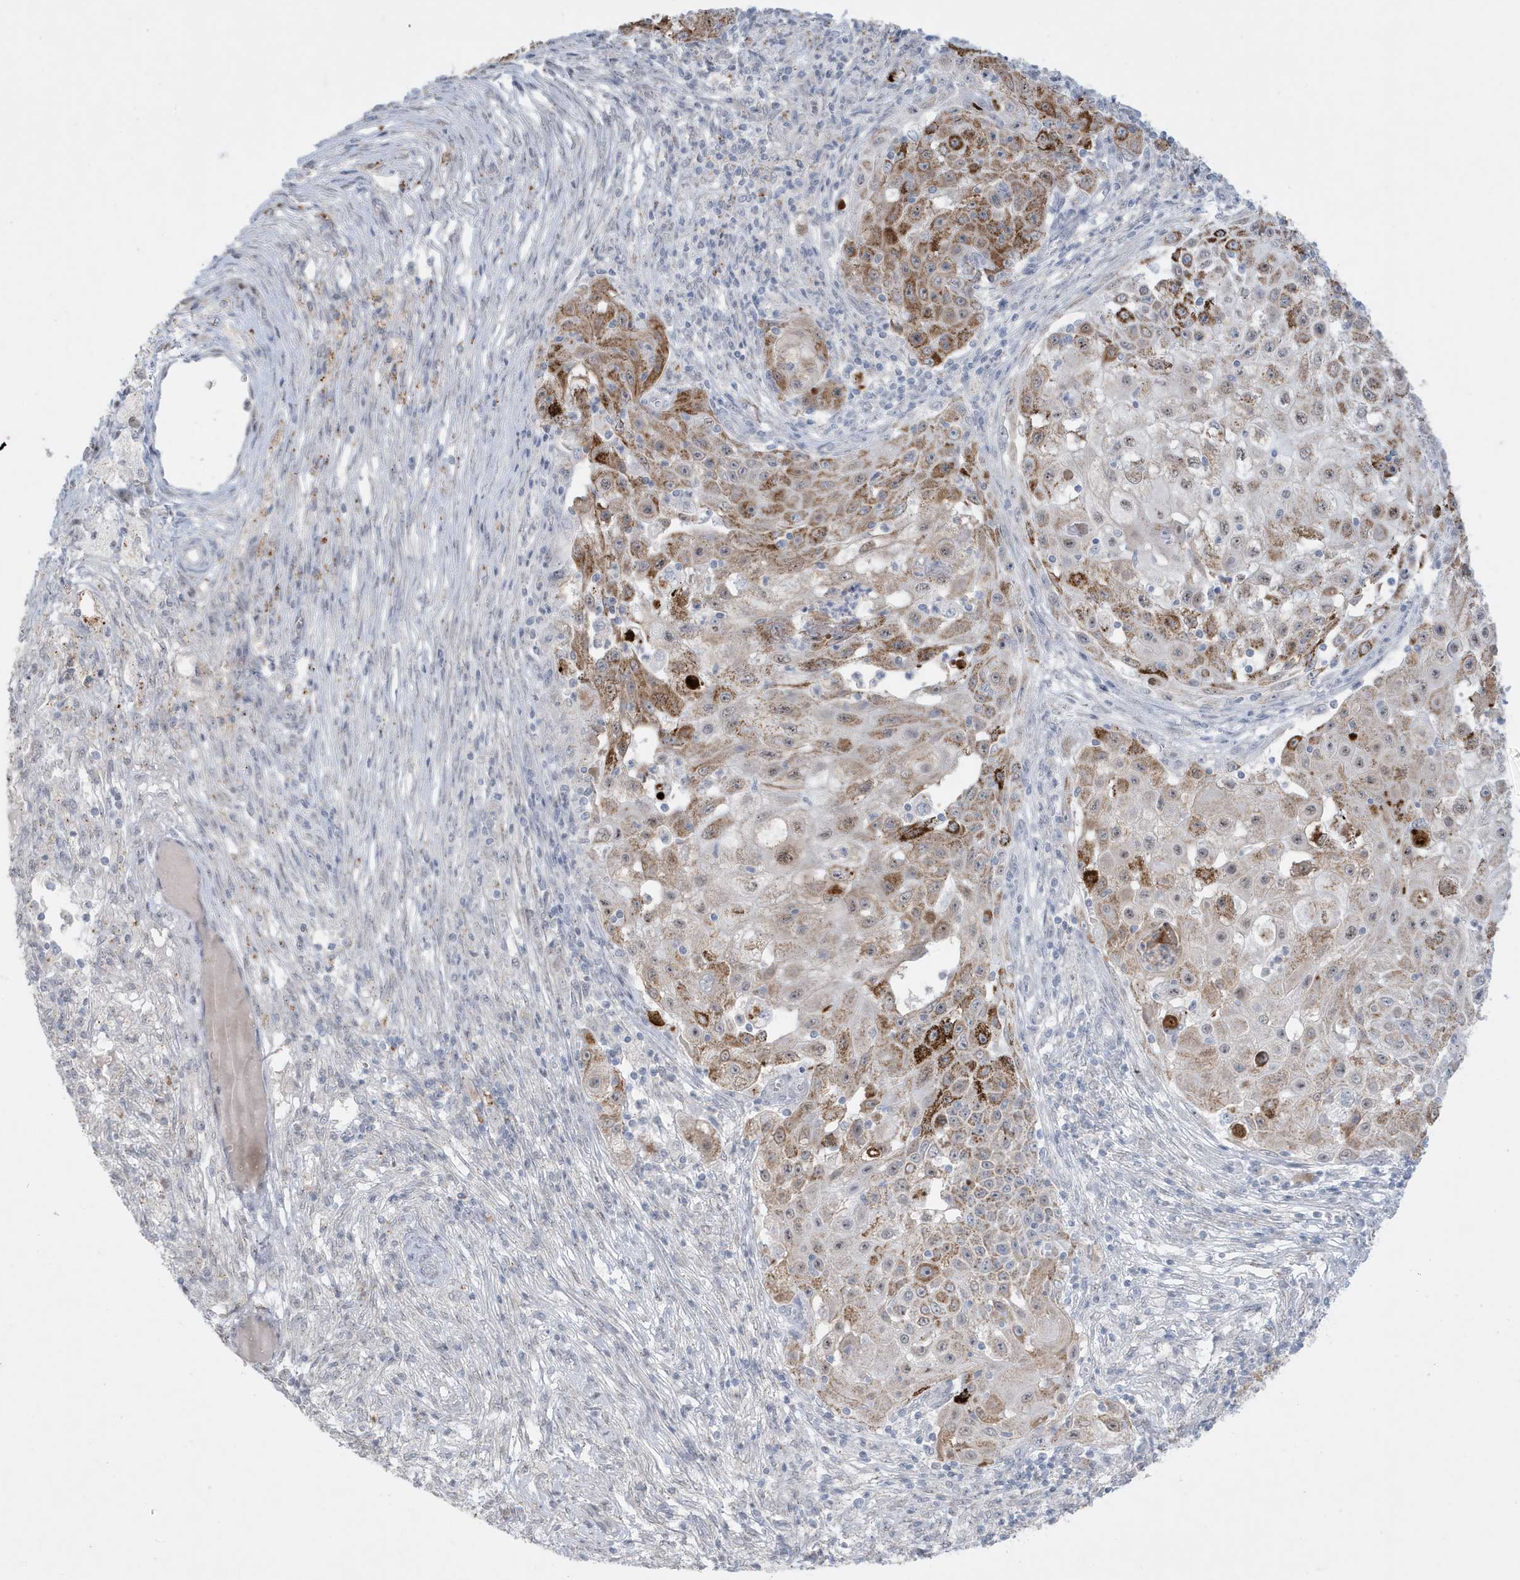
{"staining": {"intensity": "moderate", "quantity": "<25%", "location": "cytoplasmic/membranous"}, "tissue": "ovarian cancer", "cell_type": "Tumor cells", "image_type": "cancer", "snomed": [{"axis": "morphology", "description": "Carcinoma, endometroid"}, {"axis": "topography", "description": "Ovary"}], "caption": "The immunohistochemical stain shows moderate cytoplasmic/membranous expression in tumor cells of endometroid carcinoma (ovarian) tissue.", "gene": "FNDC1", "patient": {"sex": "female", "age": 42}}